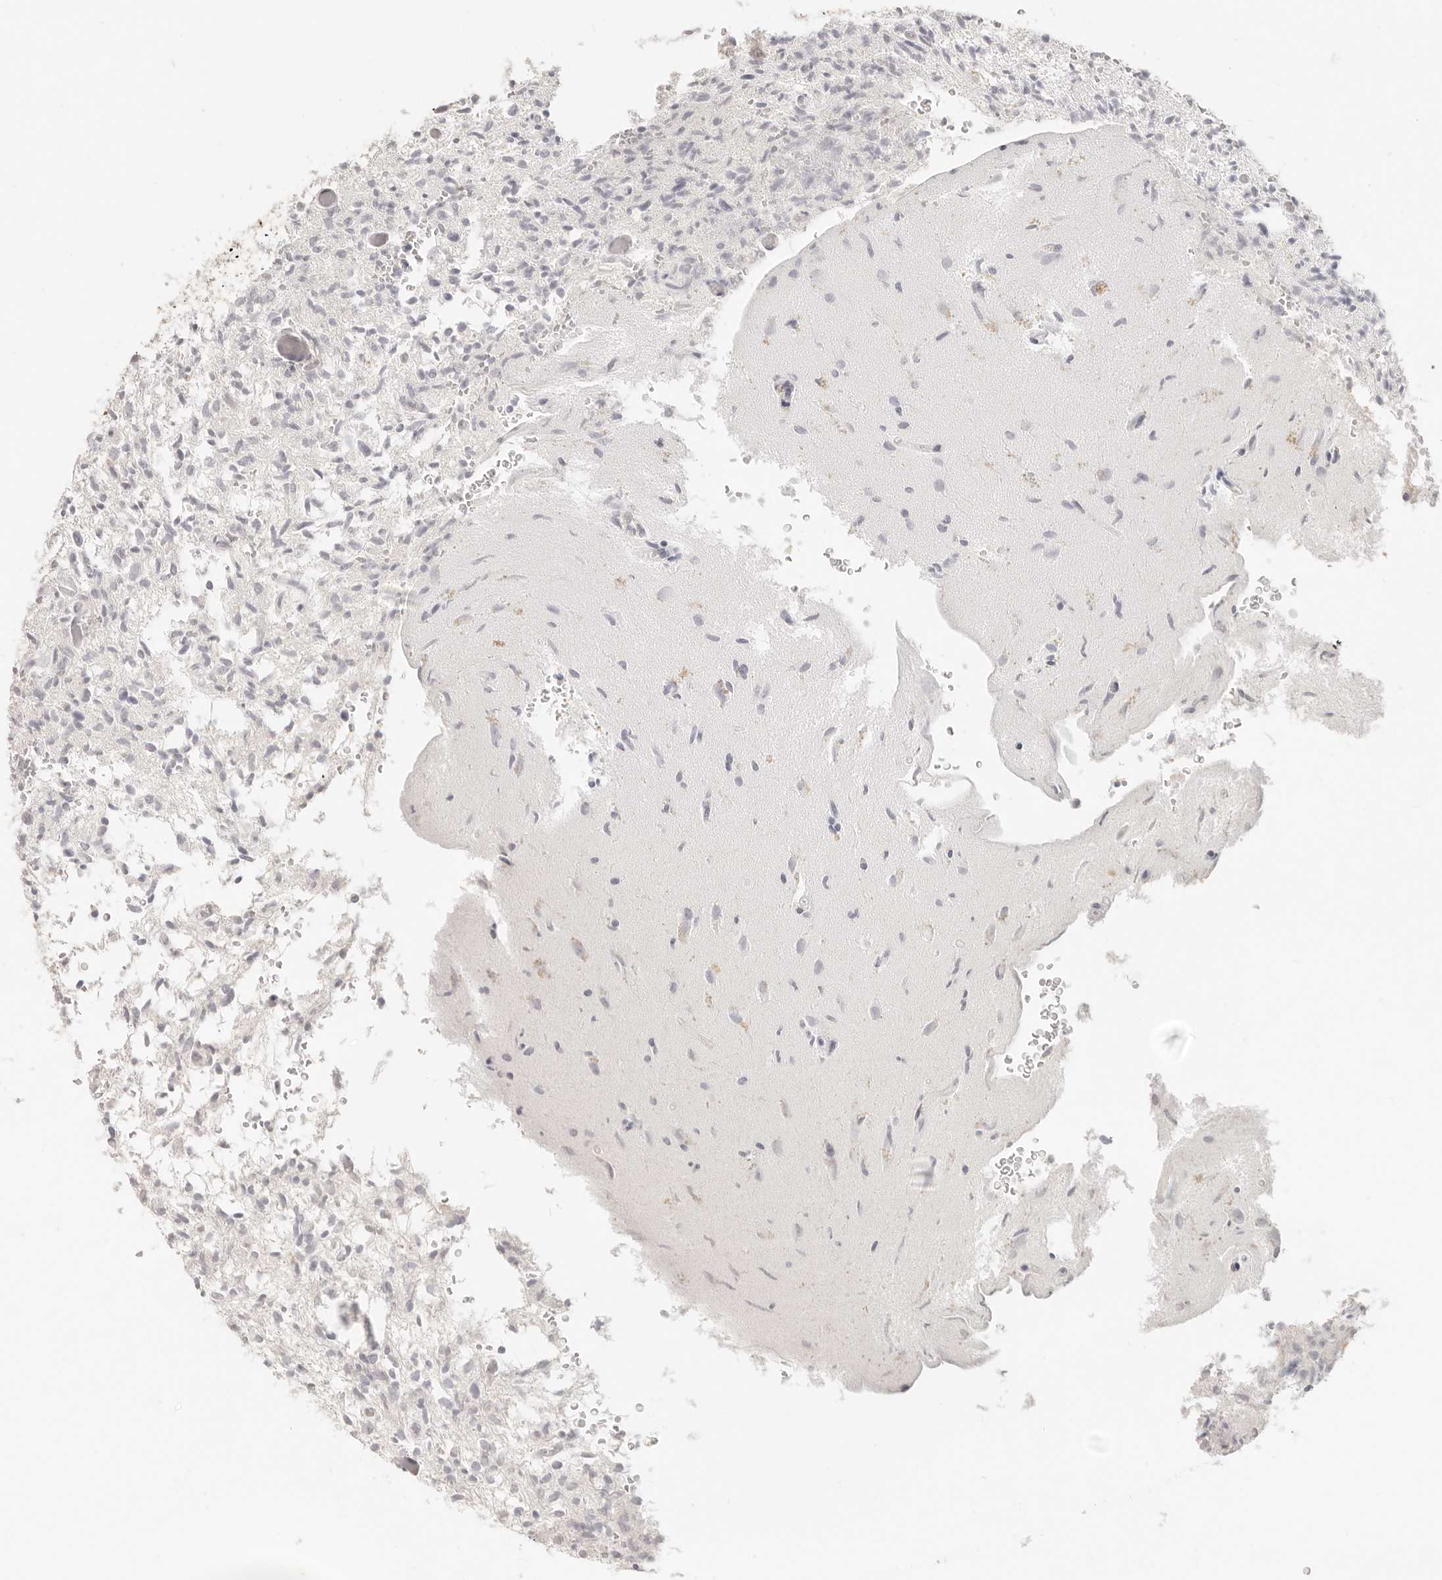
{"staining": {"intensity": "negative", "quantity": "none", "location": "none"}, "tissue": "glioma", "cell_type": "Tumor cells", "image_type": "cancer", "snomed": [{"axis": "morphology", "description": "Glioma, malignant, High grade"}, {"axis": "topography", "description": "Brain"}], "caption": "Immunohistochemical staining of malignant glioma (high-grade) shows no significant staining in tumor cells. (Brightfield microscopy of DAB (3,3'-diaminobenzidine) IHC at high magnification).", "gene": "EPCAM", "patient": {"sex": "female", "age": 57}}